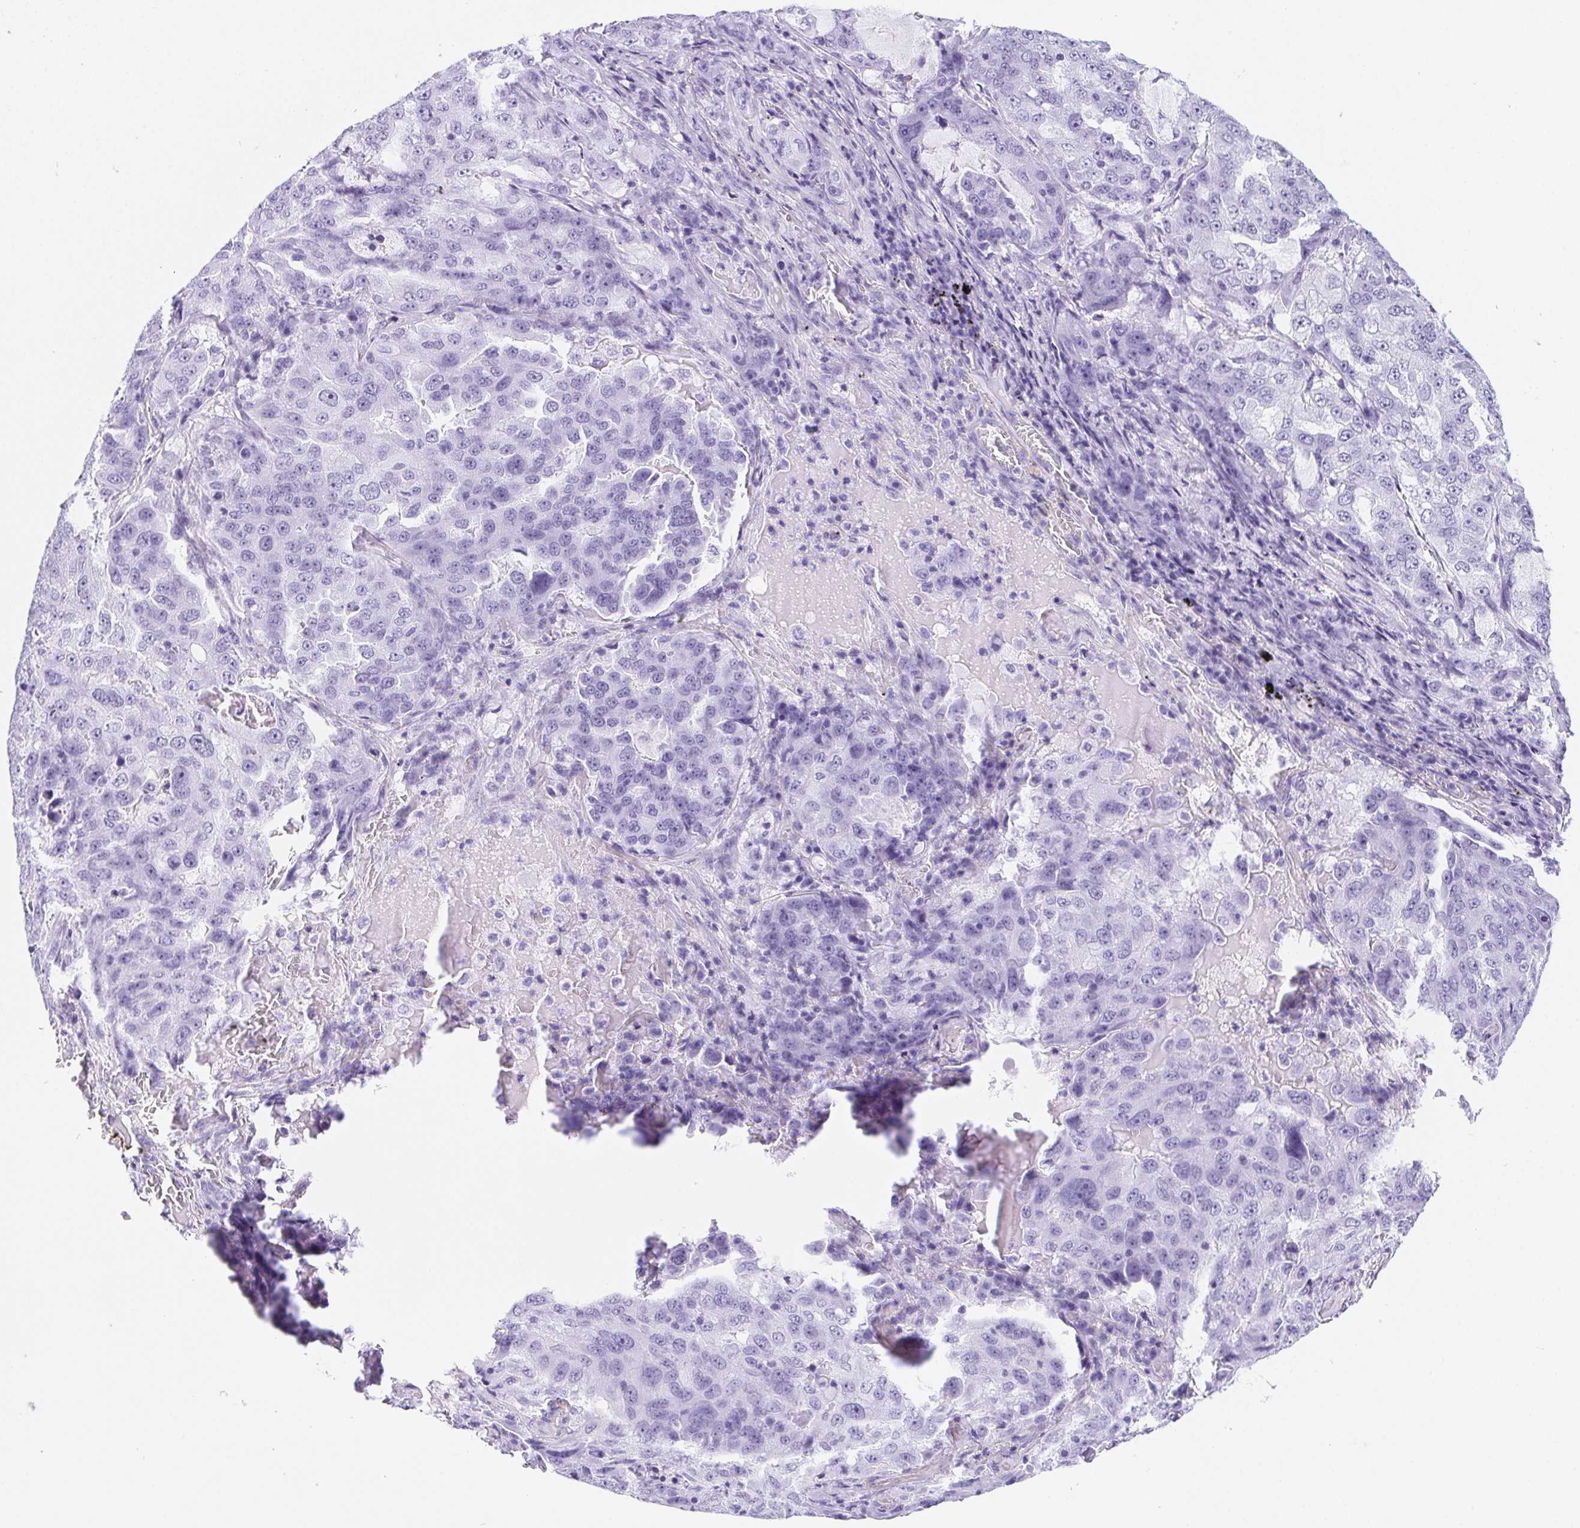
{"staining": {"intensity": "negative", "quantity": "none", "location": "none"}, "tissue": "lung cancer", "cell_type": "Tumor cells", "image_type": "cancer", "snomed": [{"axis": "morphology", "description": "Adenocarcinoma, NOS"}, {"axis": "topography", "description": "Lung"}], "caption": "Immunohistochemical staining of lung cancer (adenocarcinoma) shows no significant positivity in tumor cells.", "gene": "PRKAA1", "patient": {"sex": "female", "age": 61}}